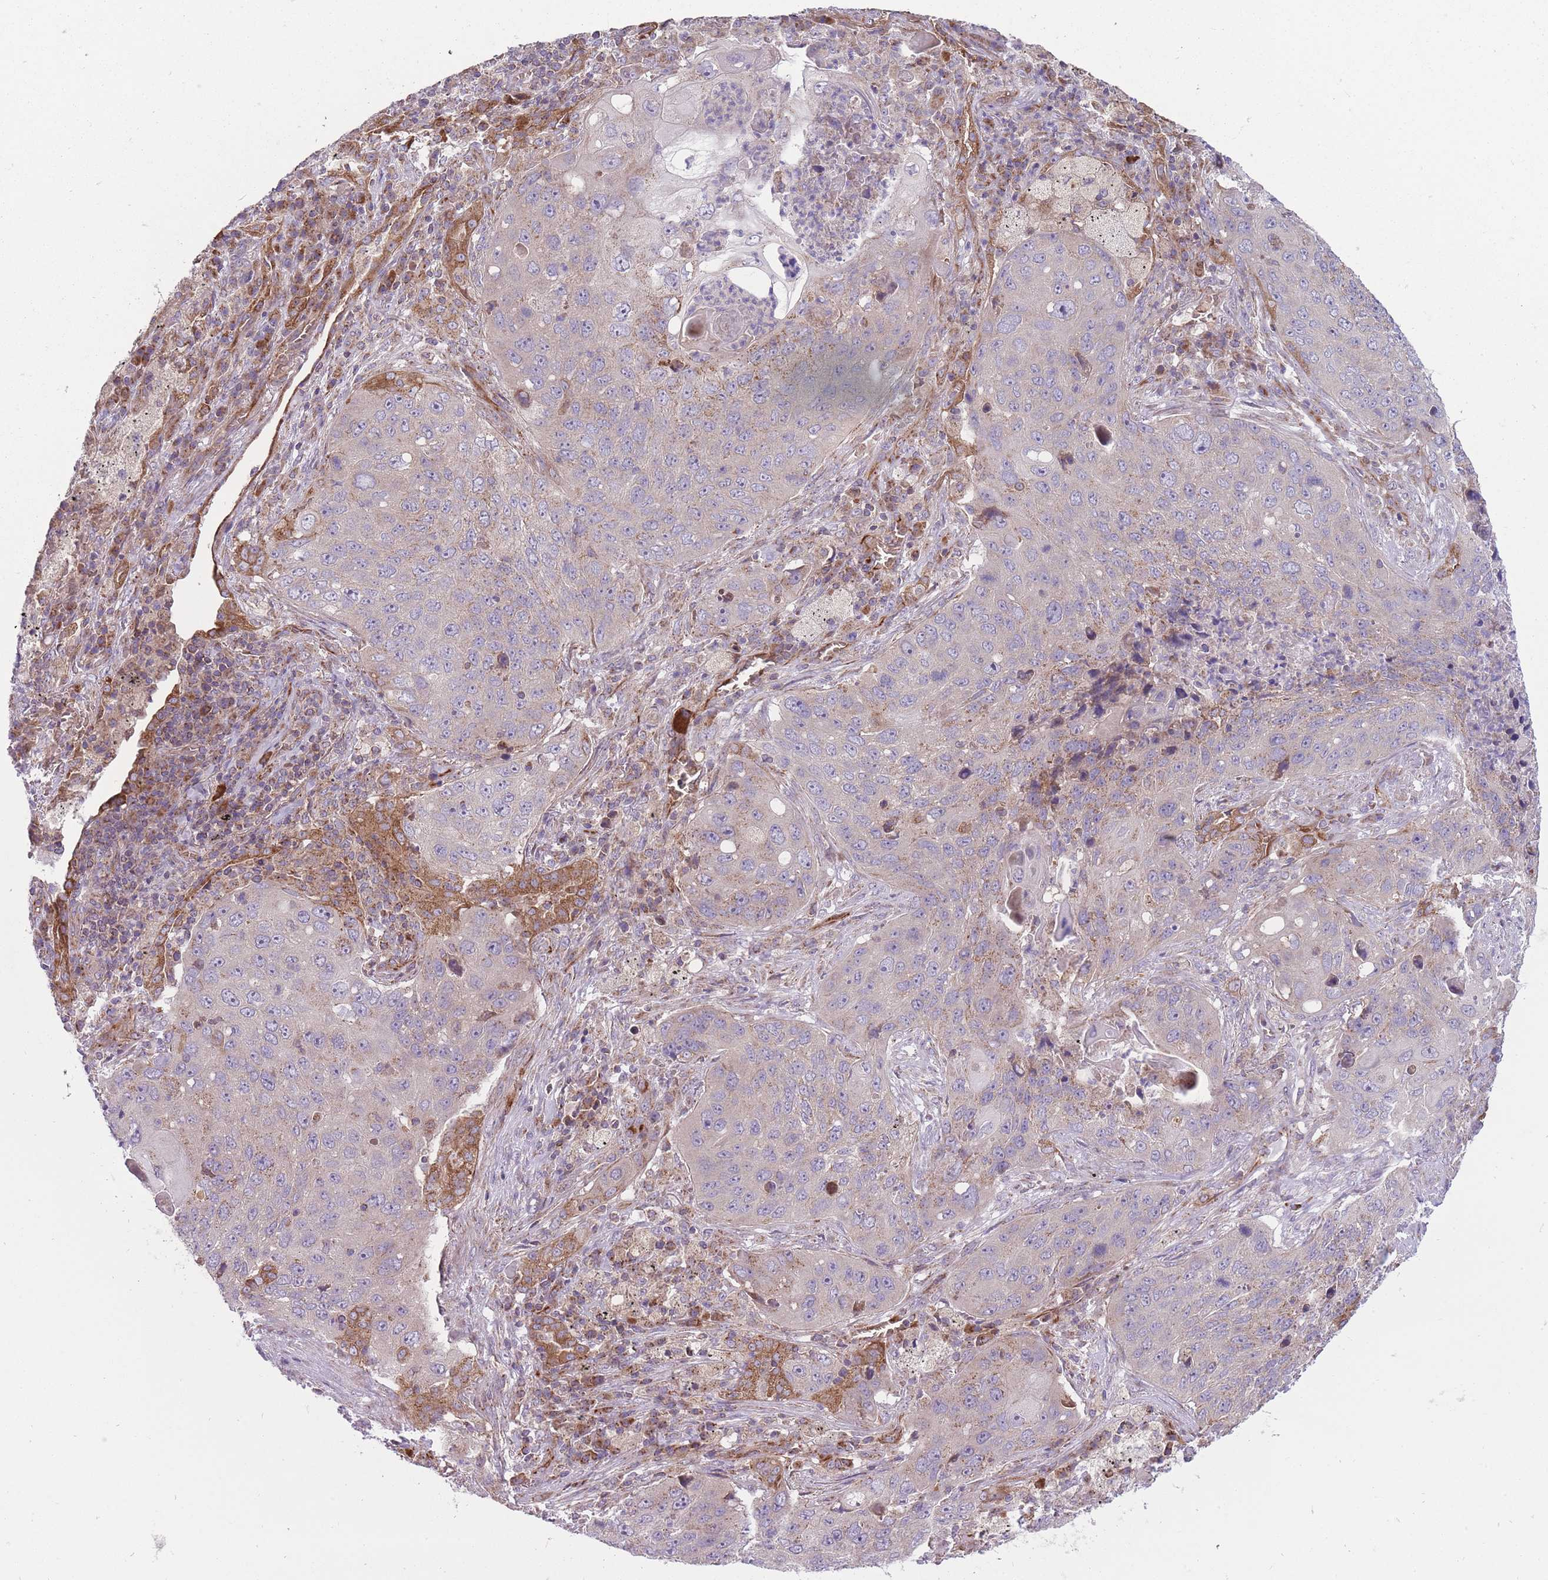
{"staining": {"intensity": "moderate", "quantity": "<25%", "location": "cytoplasmic/membranous"}, "tissue": "lung cancer", "cell_type": "Tumor cells", "image_type": "cancer", "snomed": [{"axis": "morphology", "description": "Squamous cell carcinoma, NOS"}, {"axis": "topography", "description": "Lung"}], "caption": "Lung cancer was stained to show a protein in brown. There is low levels of moderate cytoplasmic/membranous positivity in about <25% of tumor cells.", "gene": "ANKRD10", "patient": {"sex": "female", "age": 63}}